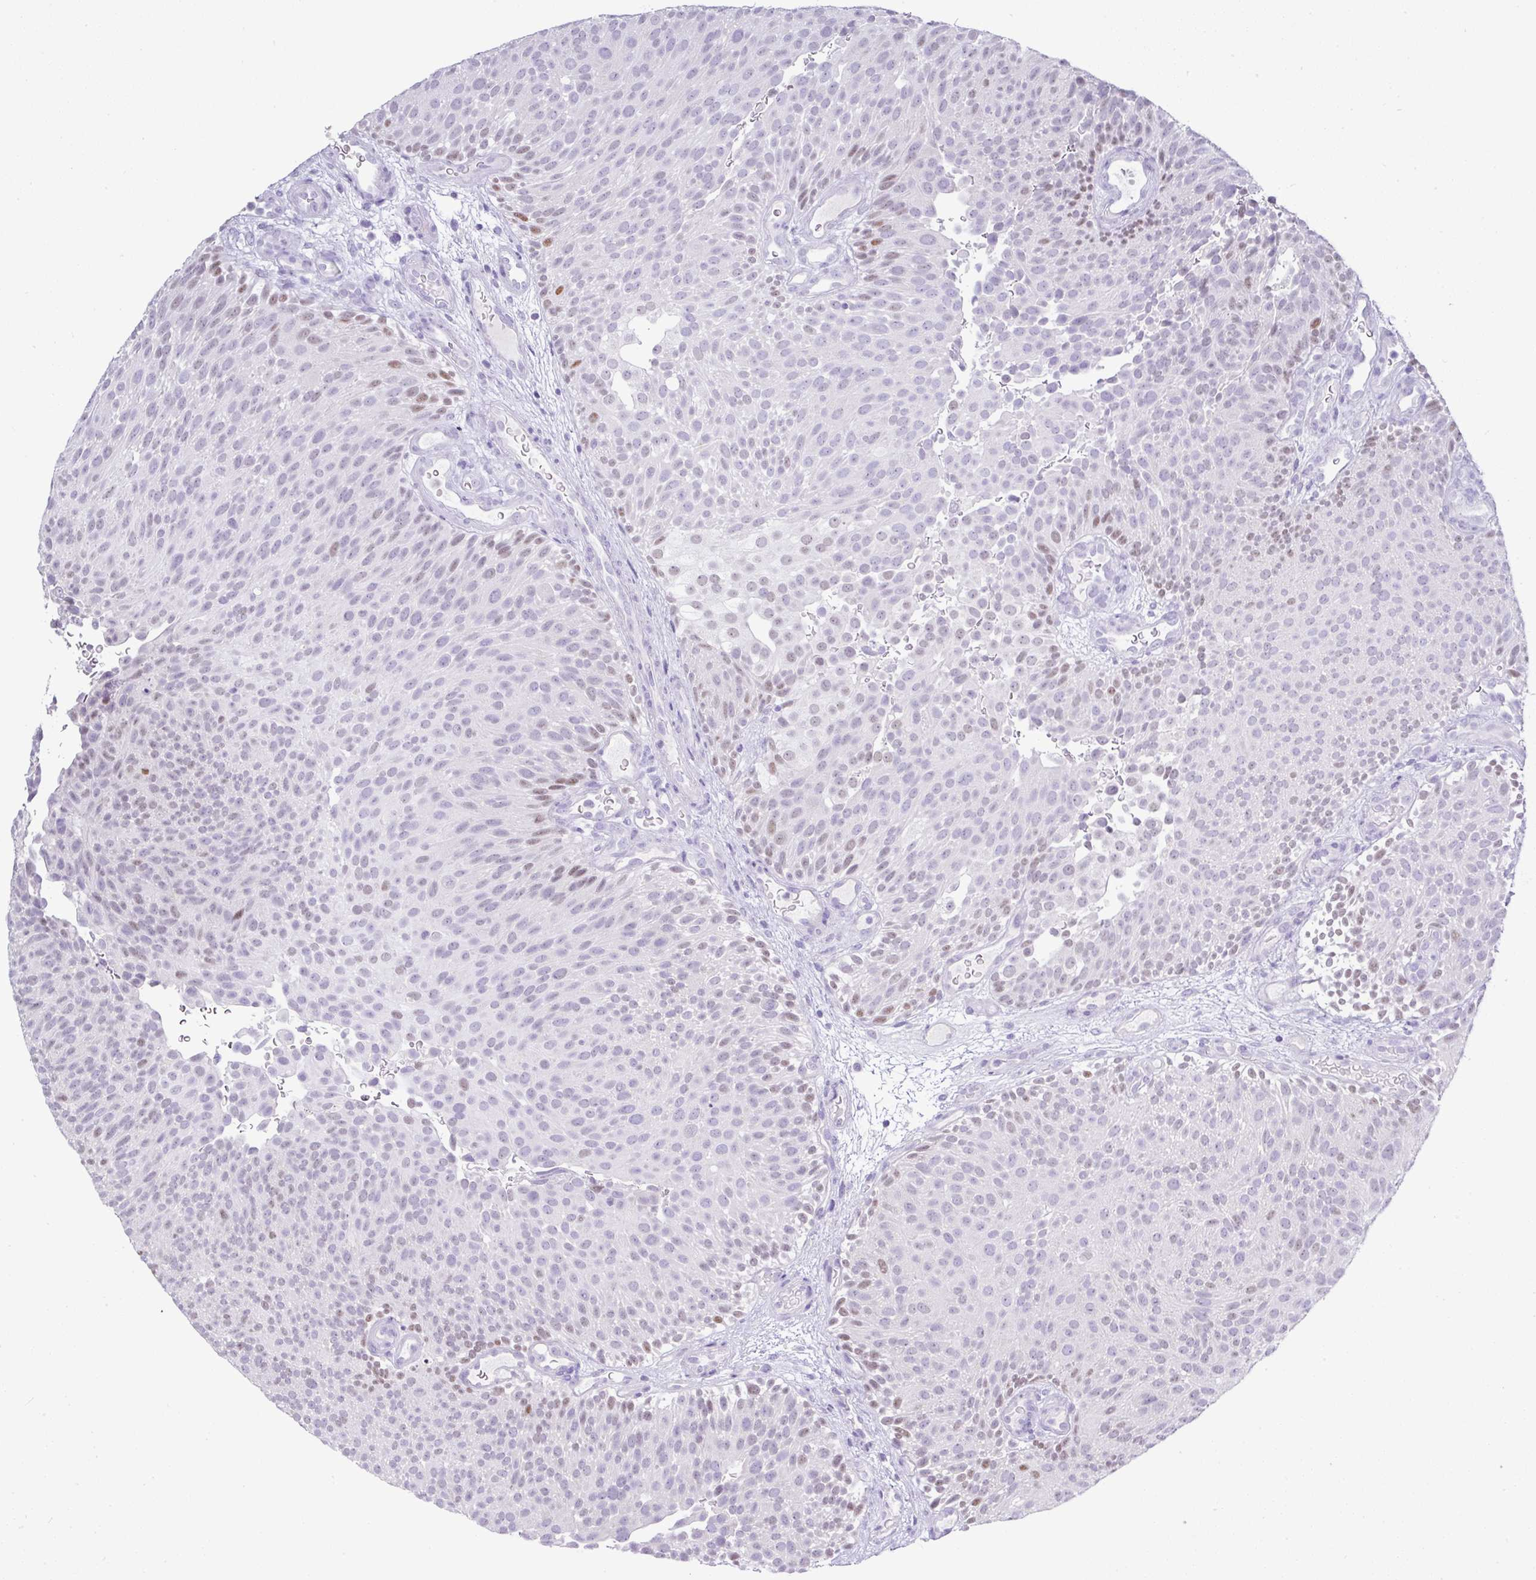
{"staining": {"intensity": "moderate", "quantity": "<25%", "location": "nuclear"}, "tissue": "urothelial cancer", "cell_type": "Tumor cells", "image_type": "cancer", "snomed": [{"axis": "morphology", "description": "Urothelial carcinoma, Low grade"}, {"axis": "topography", "description": "Urinary bladder"}], "caption": "Urothelial carcinoma (low-grade) stained for a protein (brown) reveals moderate nuclear positive staining in about <25% of tumor cells.", "gene": "BCL11A", "patient": {"sex": "male", "age": 78}}